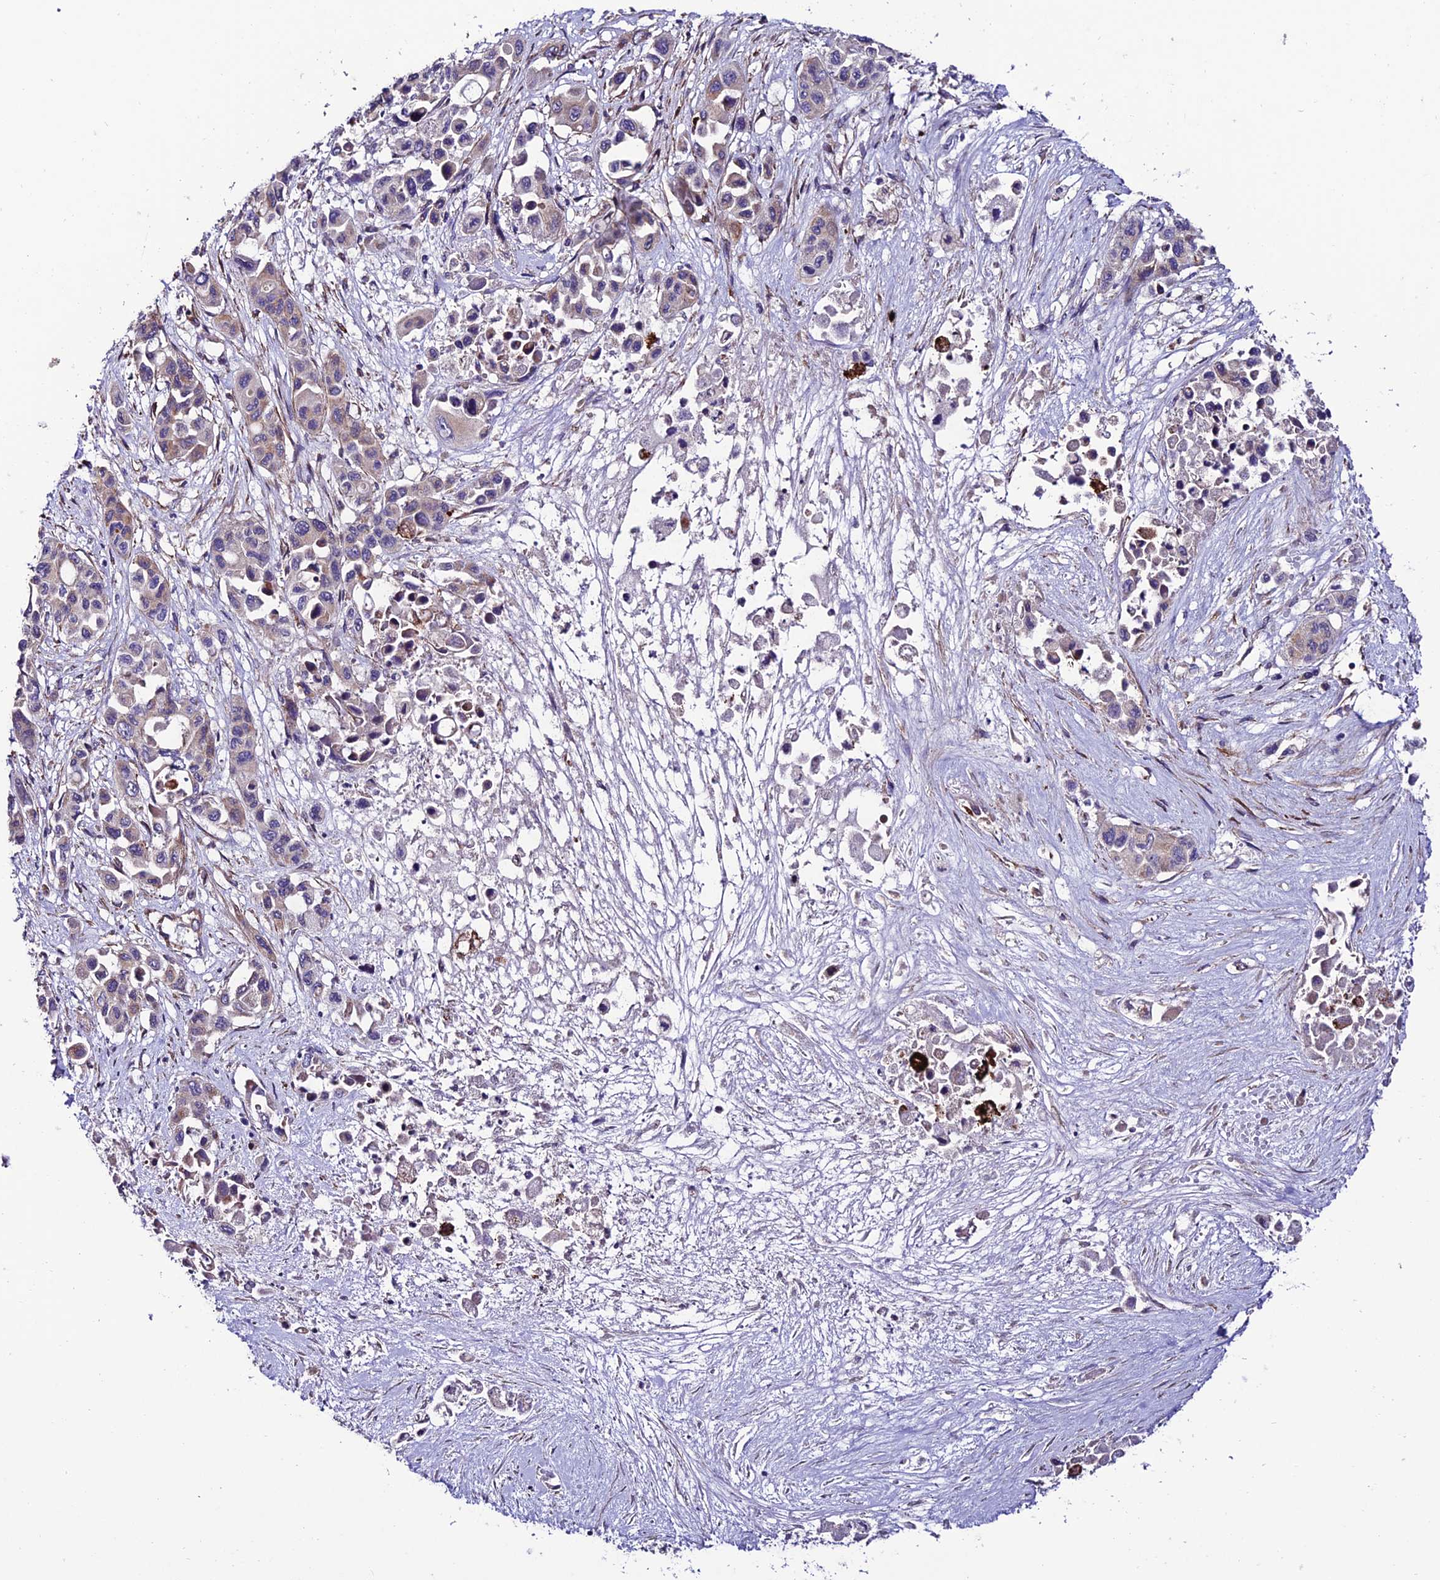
{"staining": {"intensity": "negative", "quantity": "none", "location": "none"}, "tissue": "pancreatic cancer", "cell_type": "Tumor cells", "image_type": "cancer", "snomed": [{"axis": "morphology", "description": "Adenocarcinoma, NOS"}, {"axis": "topography", "description": "Pancreas"}], "caption": "This is an IHC image of pancreatic cancer. There is no staining in tumor cells.", "gene": "TNIP3", "patient": {"sex": "male", "age": 92}}